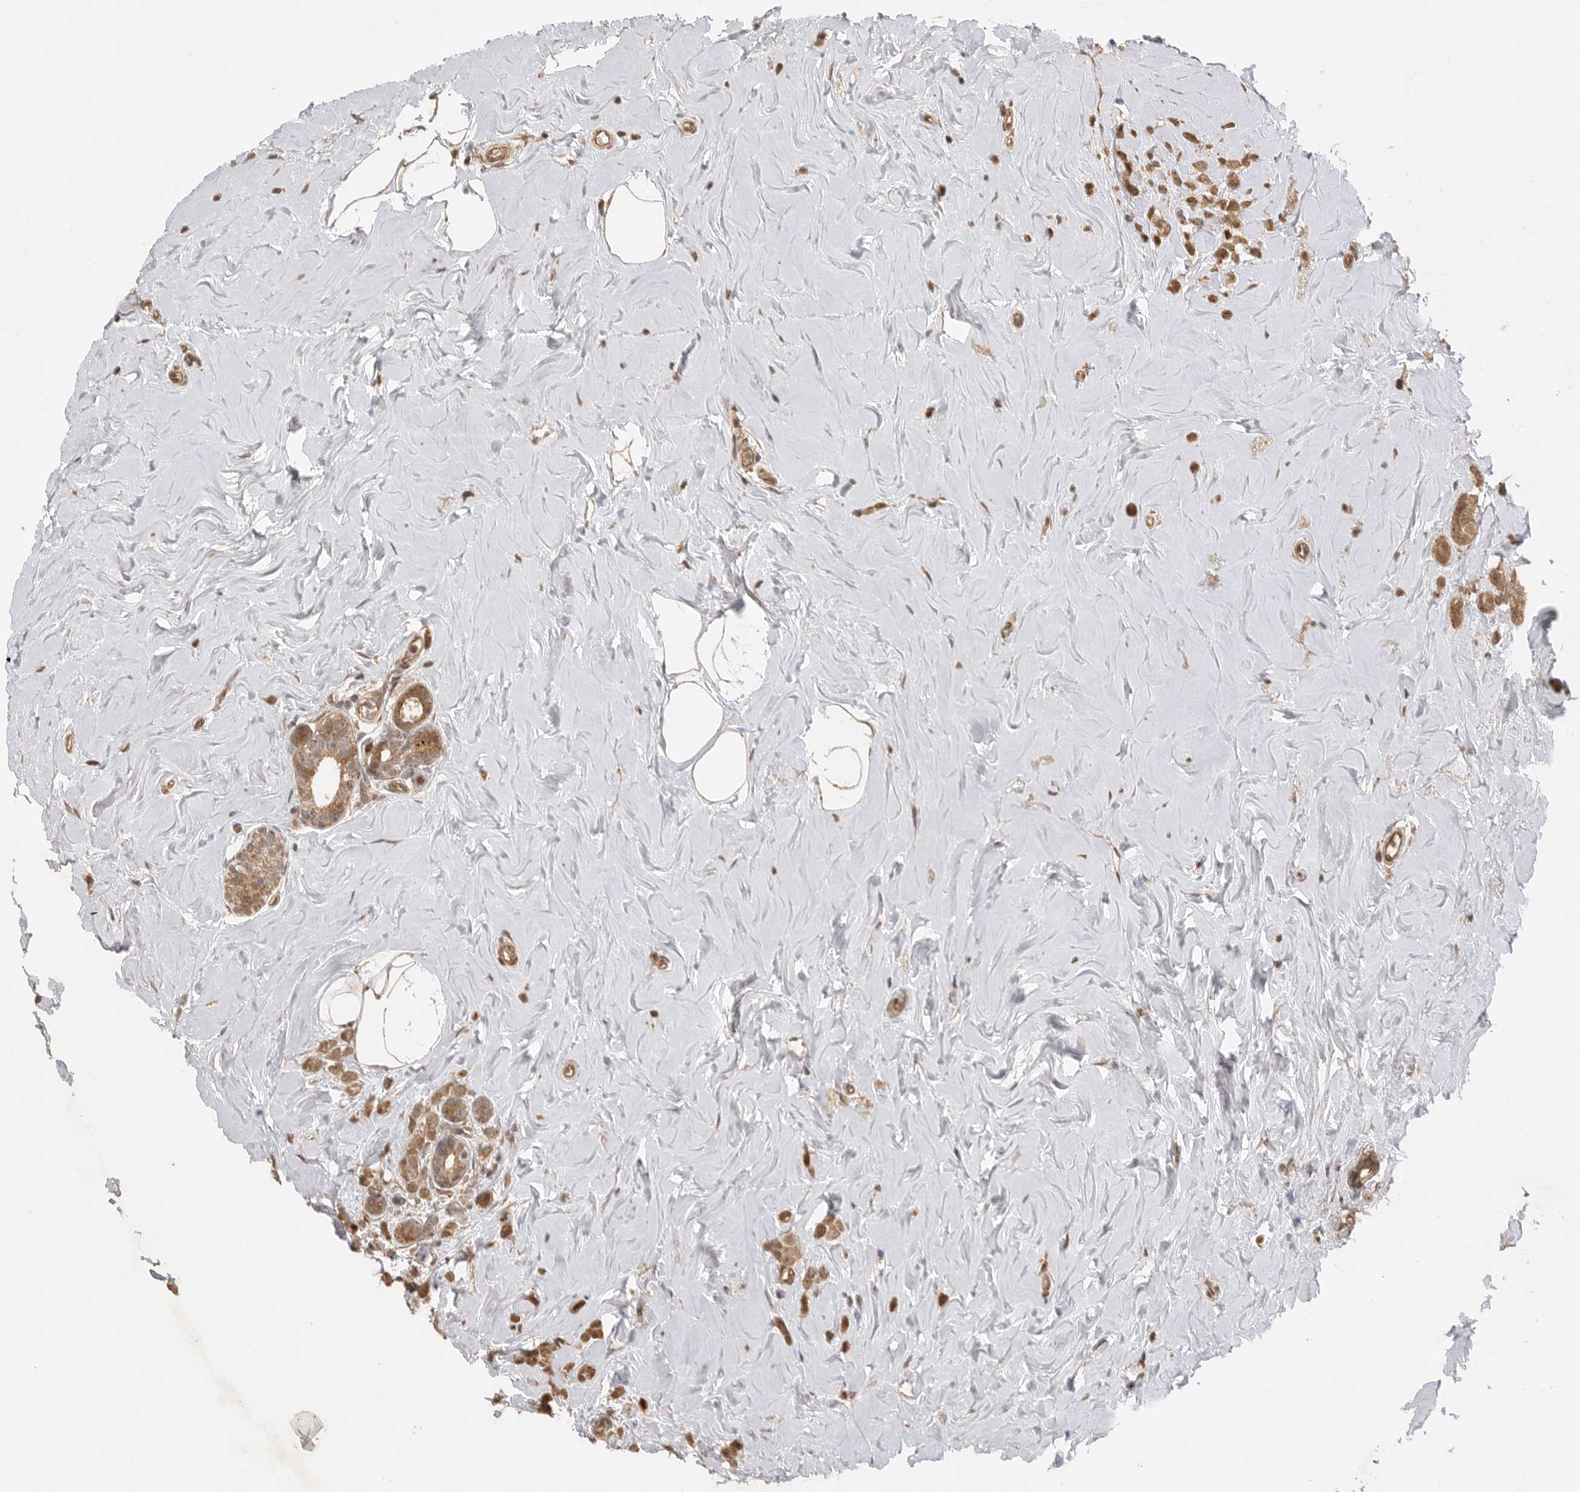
{"staining": {"intensity": "moderate", "quantity": ">75%", "location": "cytoplasmic/membranous"}, "tissue": "breast cancer", "cell_type": "Tumor cells", "image_type": "cancer", "snomed": [{"axis": "morphology", "description": "Lobular carcinoma"}, {"axis": "topography", "description": "Breast"}], "caption": "This is an image of IHC staining of lobular carcinoma (breast), which shows moderate positivity in the cytoplasmic/membranous of tumor cells.", "gene": "BOC", "patient": {"sex": "female", "age": 47}}